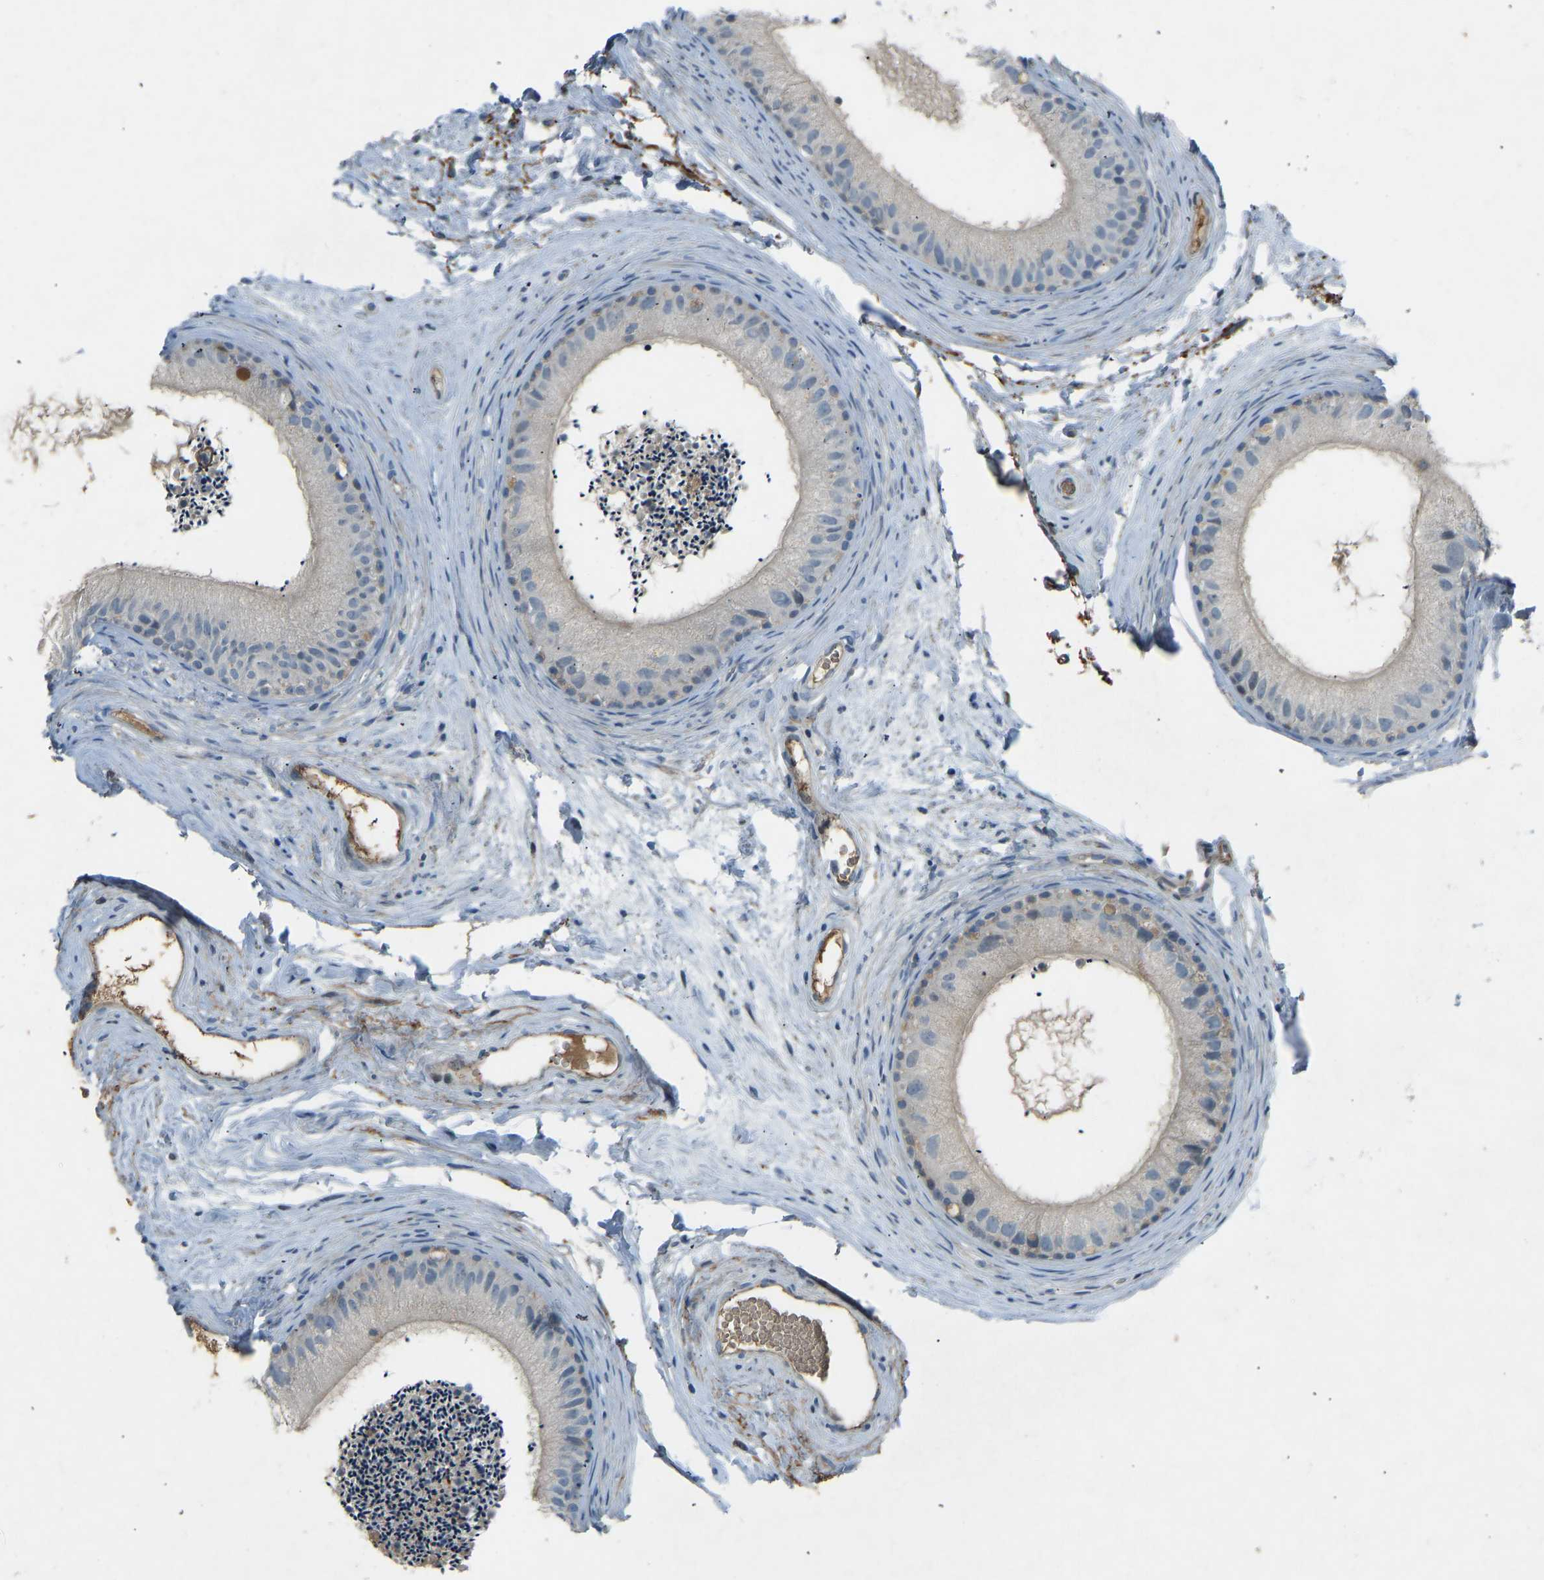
{"staining": {"intensity": "negative", "quantity": "none", "location": "none"}, "tissue": "epididymis", "cell_type": "Glandular cells", "image_type": "normal", "snomed": [{"axis": "morphology", "description": "Normal tissue, NOS"}, {"axis": "topography", "description": "Epididymis"}], "caption": "This is an IHC histopathology image of normal epididymis. There is no positivity in glandular cells.", "gene": "FBLN2", "patient": {"sex": "male", "age": 56}}